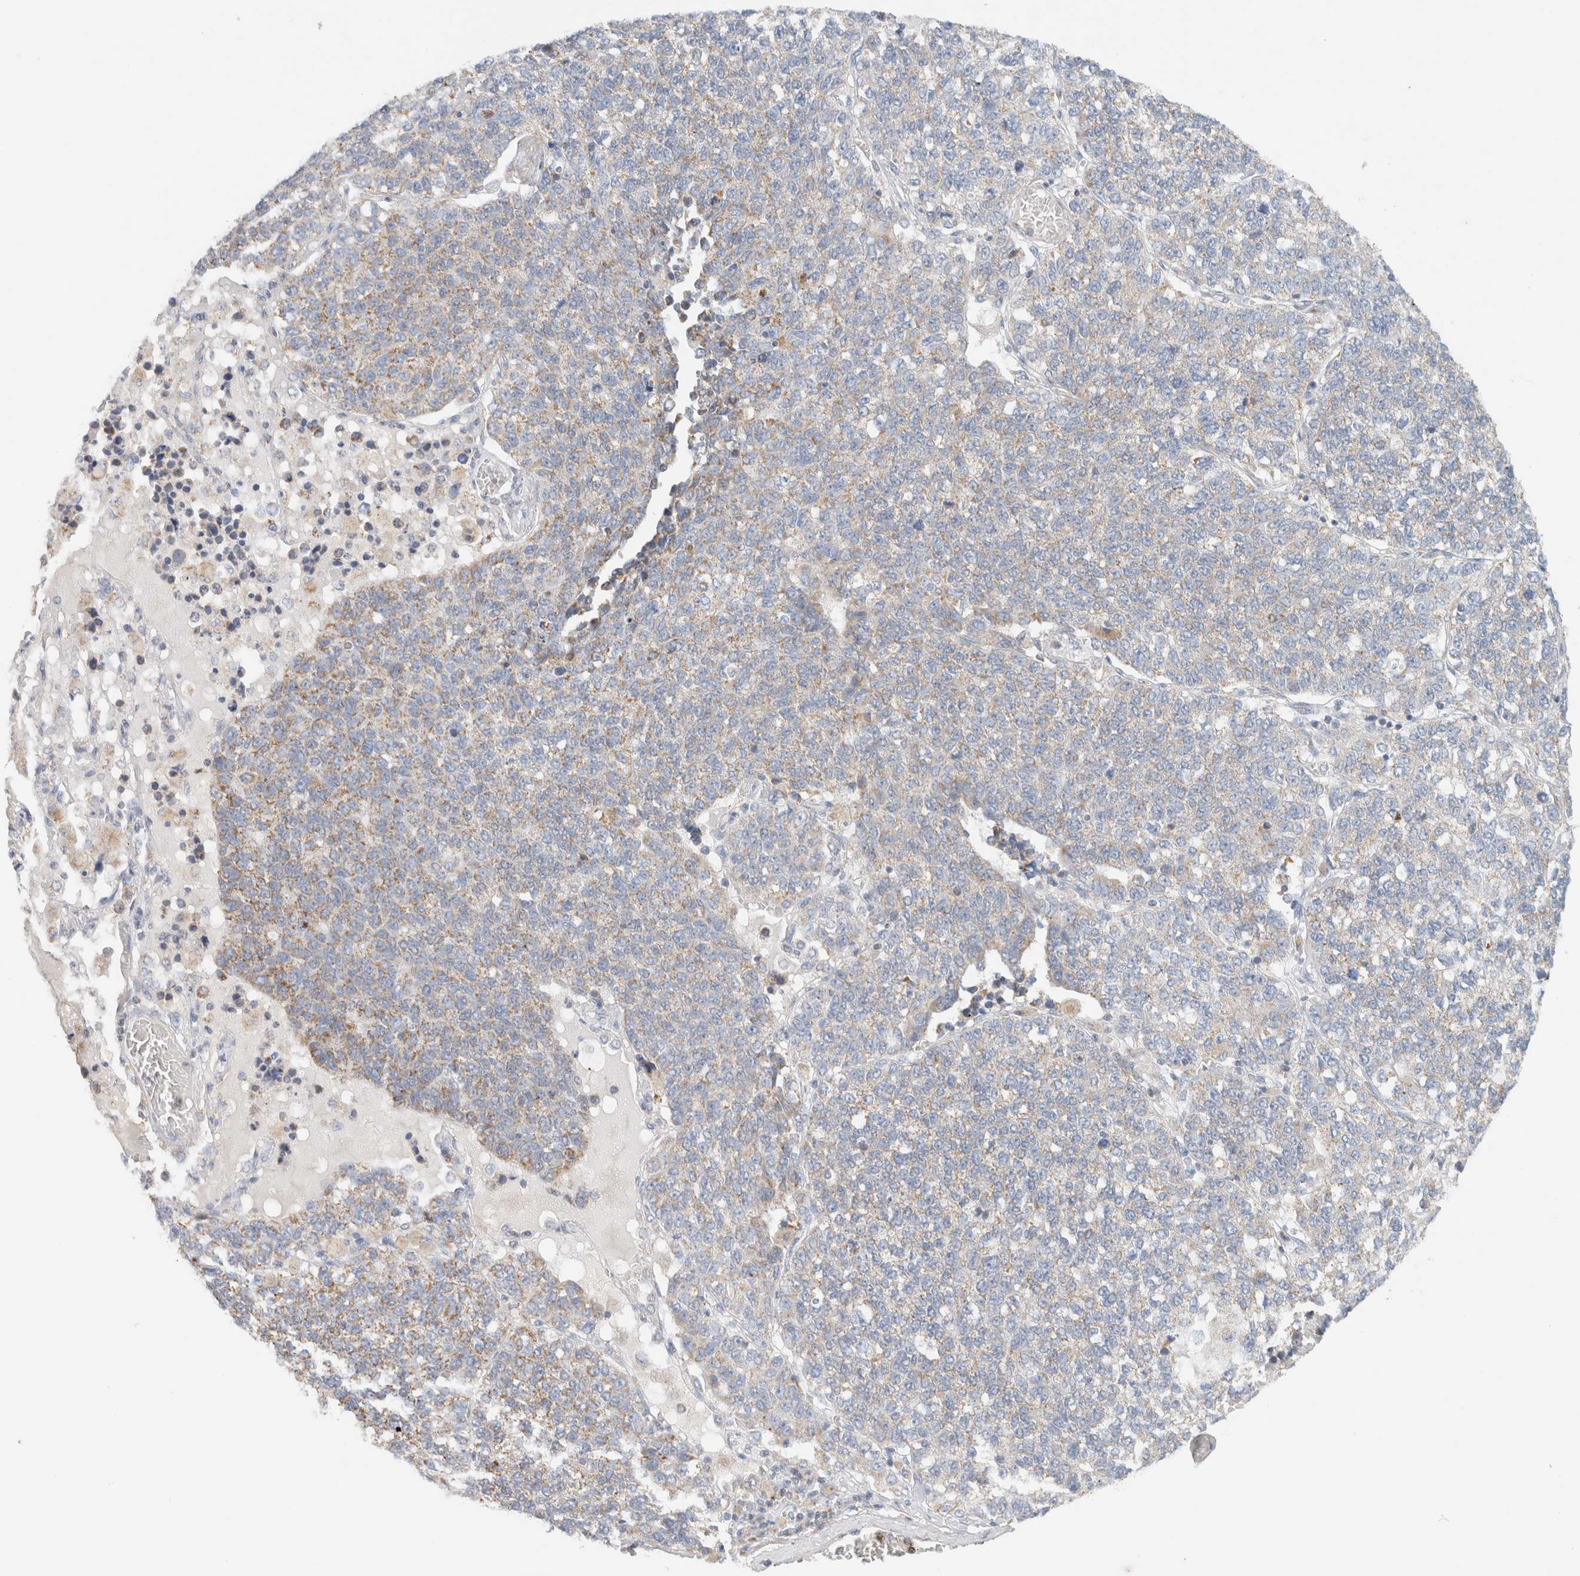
{"staining": {"intensity": "weak", "quantity": "25%-75%", "location": "cytoplasmic/membranous"}, "tissue": "lung cancer", "cell_type": "Tumor cells", "image_type": "cancer", "snomed": [{"axis": "morphology", "description": "Adenocarcinoma, NOS"}, {"axis": "topography", "description": "Lung"}], "caption": "An IHC histopathology image of neoplastic tissue is shown. Protein staining in brown labels weak cytoplasmic/membranous positivity in adenocarcinoma (lung) within tumor cells. Nuclei are stained in blue.", "gene": "MRM3", "patient": {"sex": "male", "age": 49}}